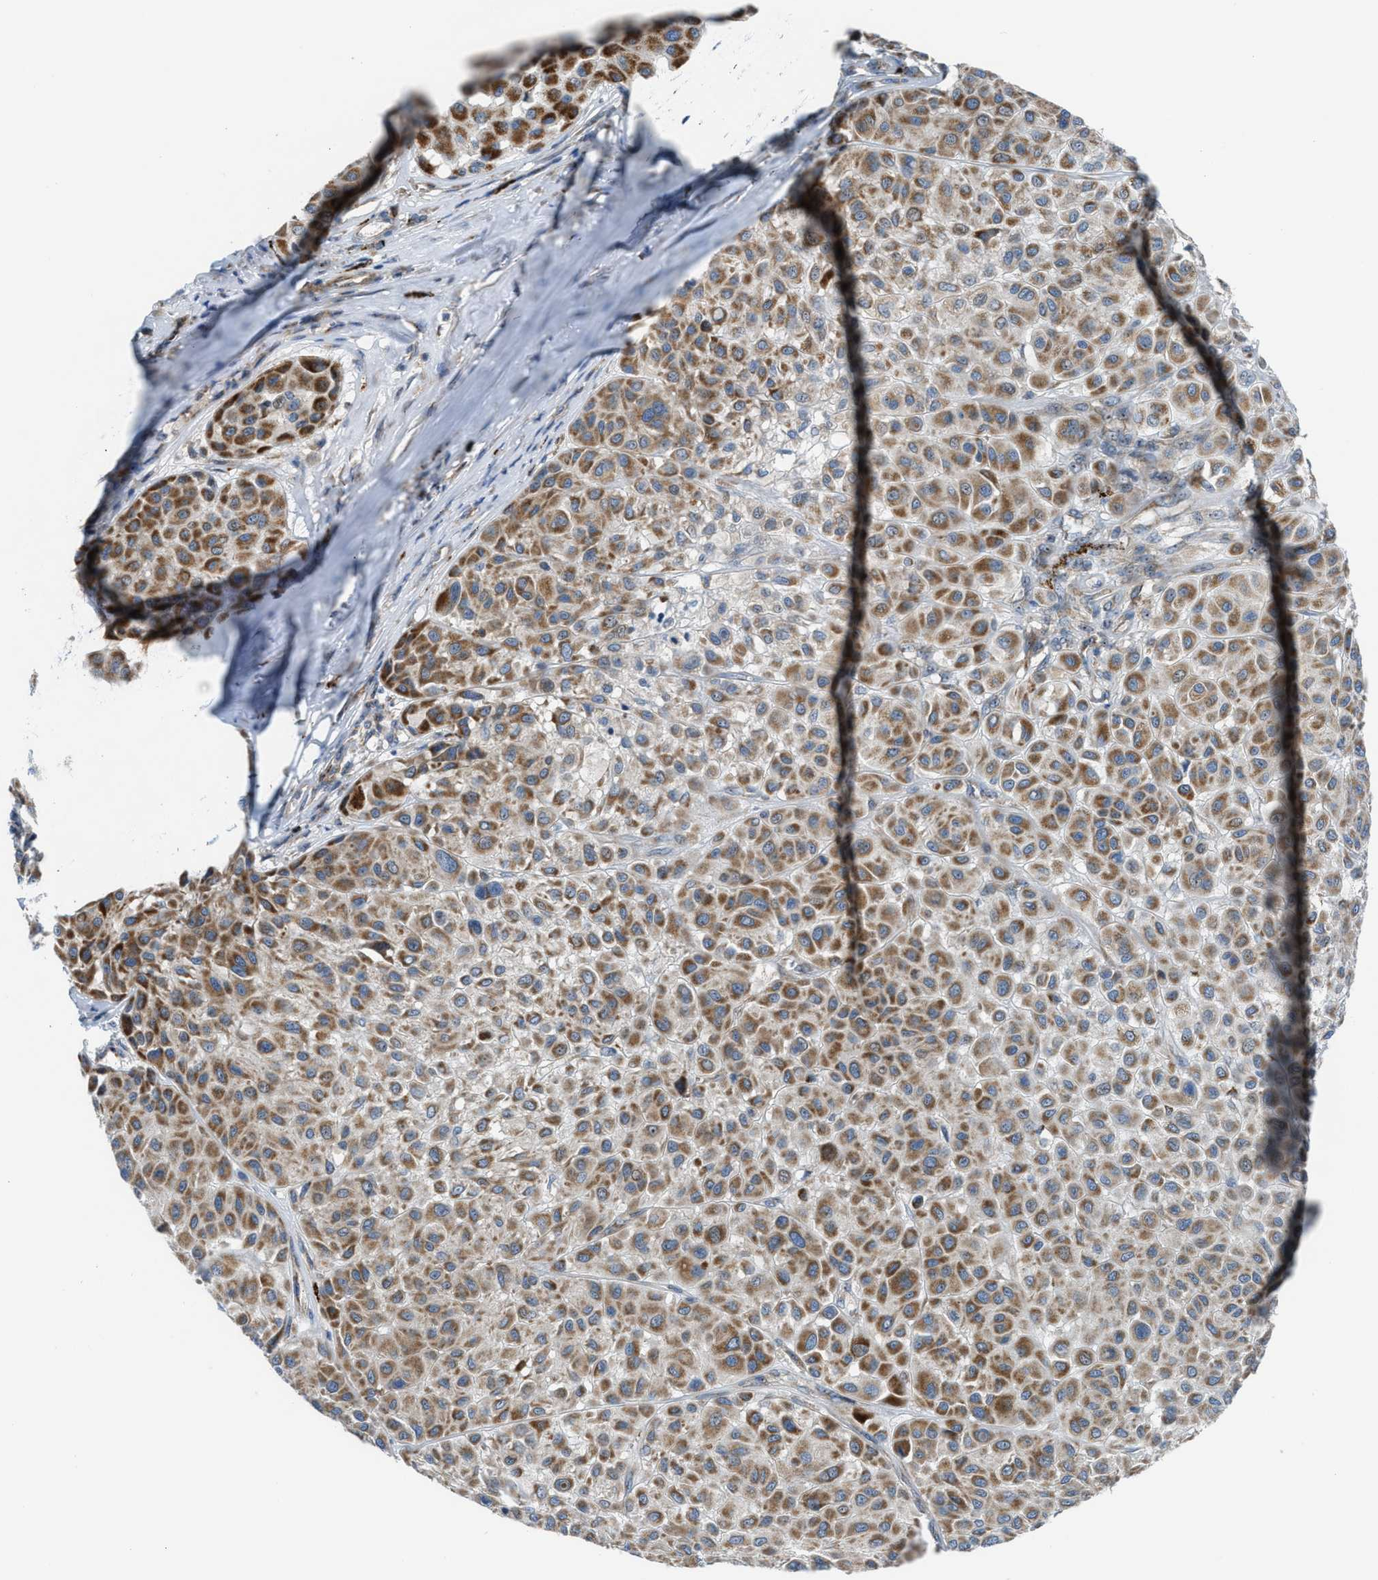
{"staining": {"intensity": "moderate", "quantity": ">75%", "location": "cytoplasmic/membranous"}, "tissue": "melanoma", "cell_type": "Tumor cells", "image_type": "cancer", "snomed": [{"axis": "morphology", "description": "Malignant melanoma, Metastatic site"}, {"axis": "topography", "description": "Soft tissue"}], "caption": "A brown stain labels moderate cytoplasmic/membranous expression of a protein in human melanoma tumor cells.", "gene": "TPH1", "patient": {"sex": "male", "age": 41}}